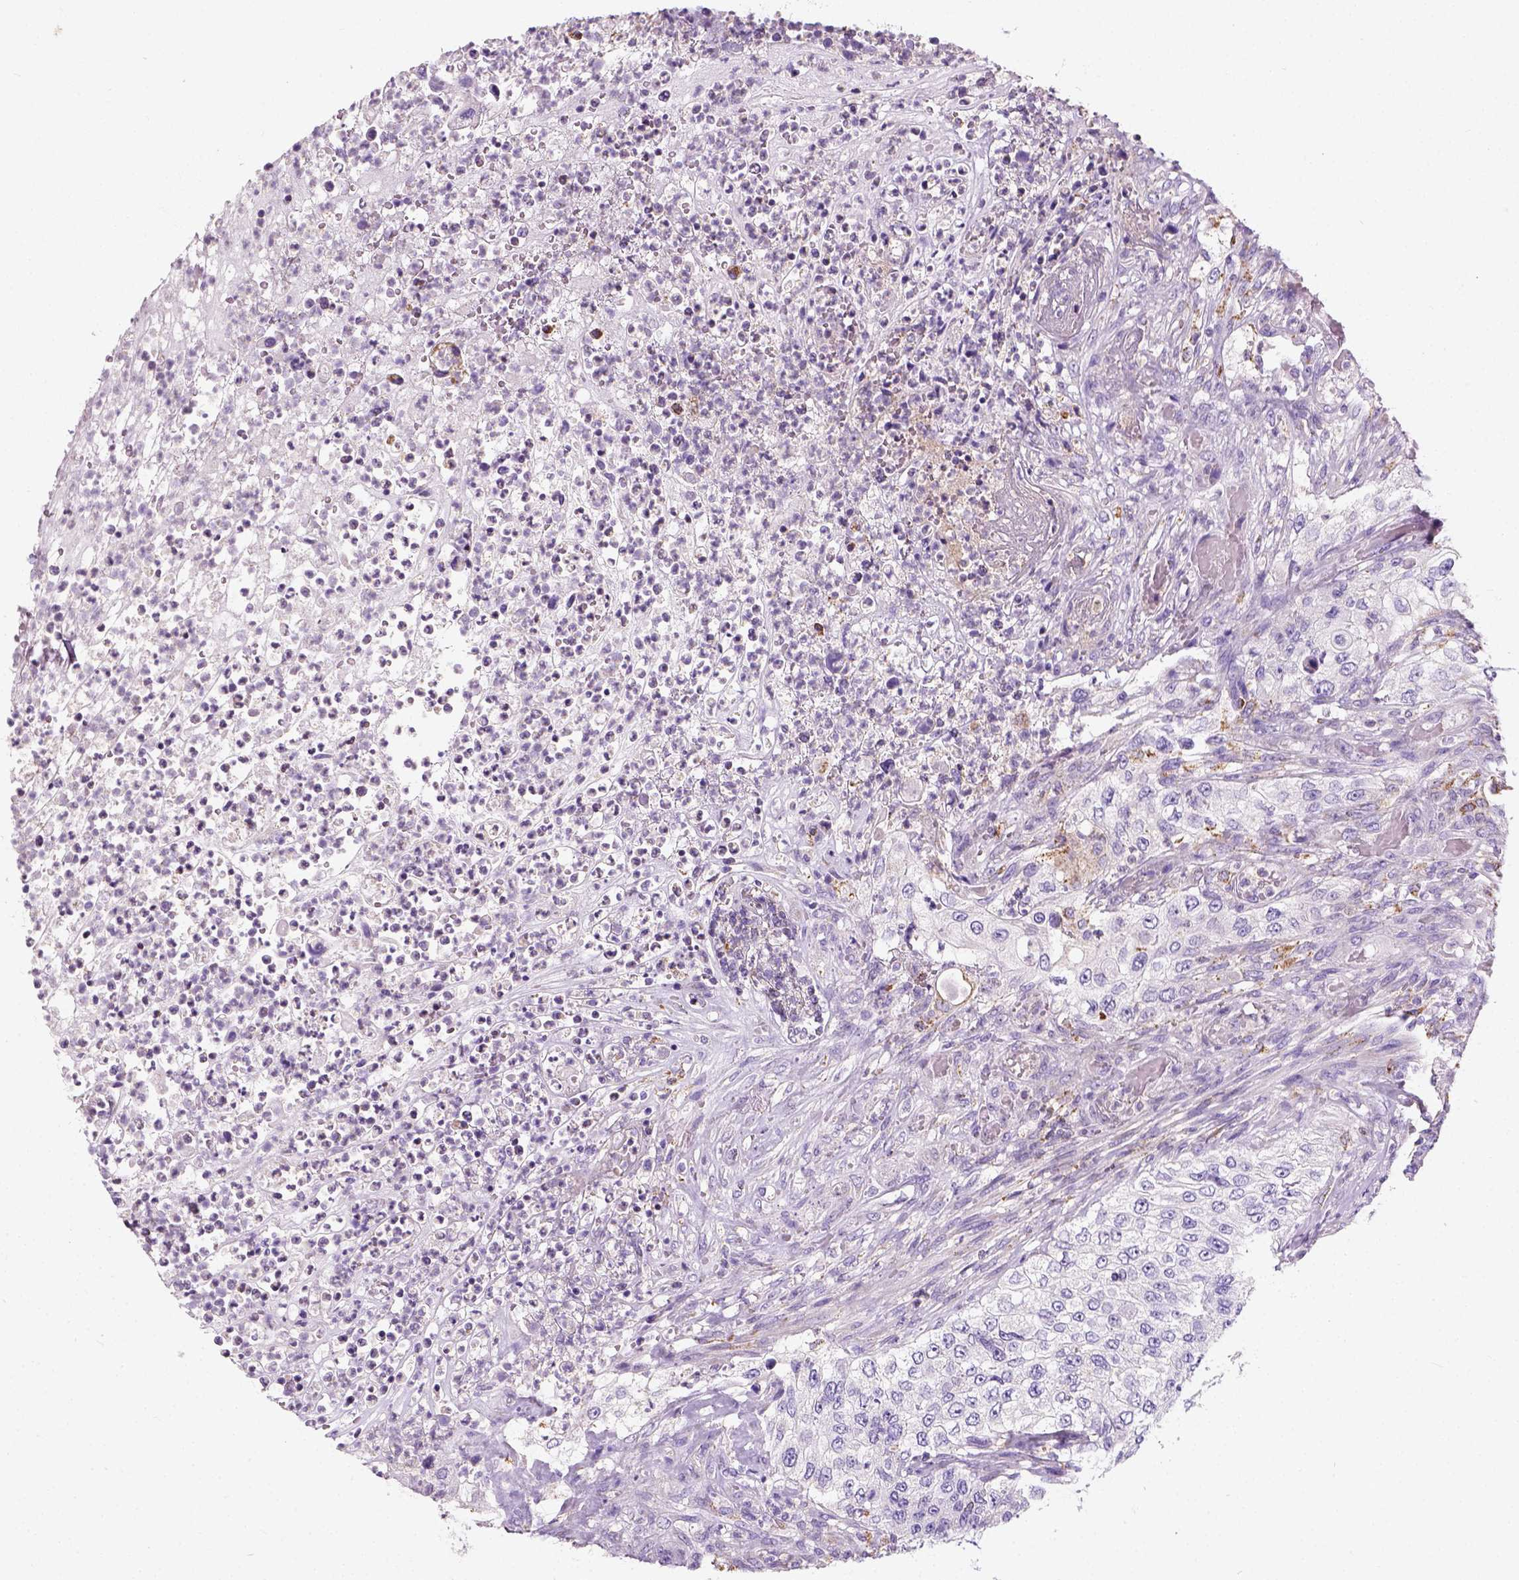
{"staining": {"intensity": "negative", "quantity": "none", "location": "none"}, "tissue": "urothelial cancer", "cell_type": "Tumor cells", "image_type": "cancer", "snomed": [{"axis": "morphology", "description": "Urothelial carcinoma, High grade"}, {"axis": "topography", "description": "Urinary bladder"}], "caption": "Immunohistochemical staining of high-grade urothelial carcinoma shows no significant staining in tumor cells.", "gene": "CHODL", "patient": {"sex": "female", "age": 60}}